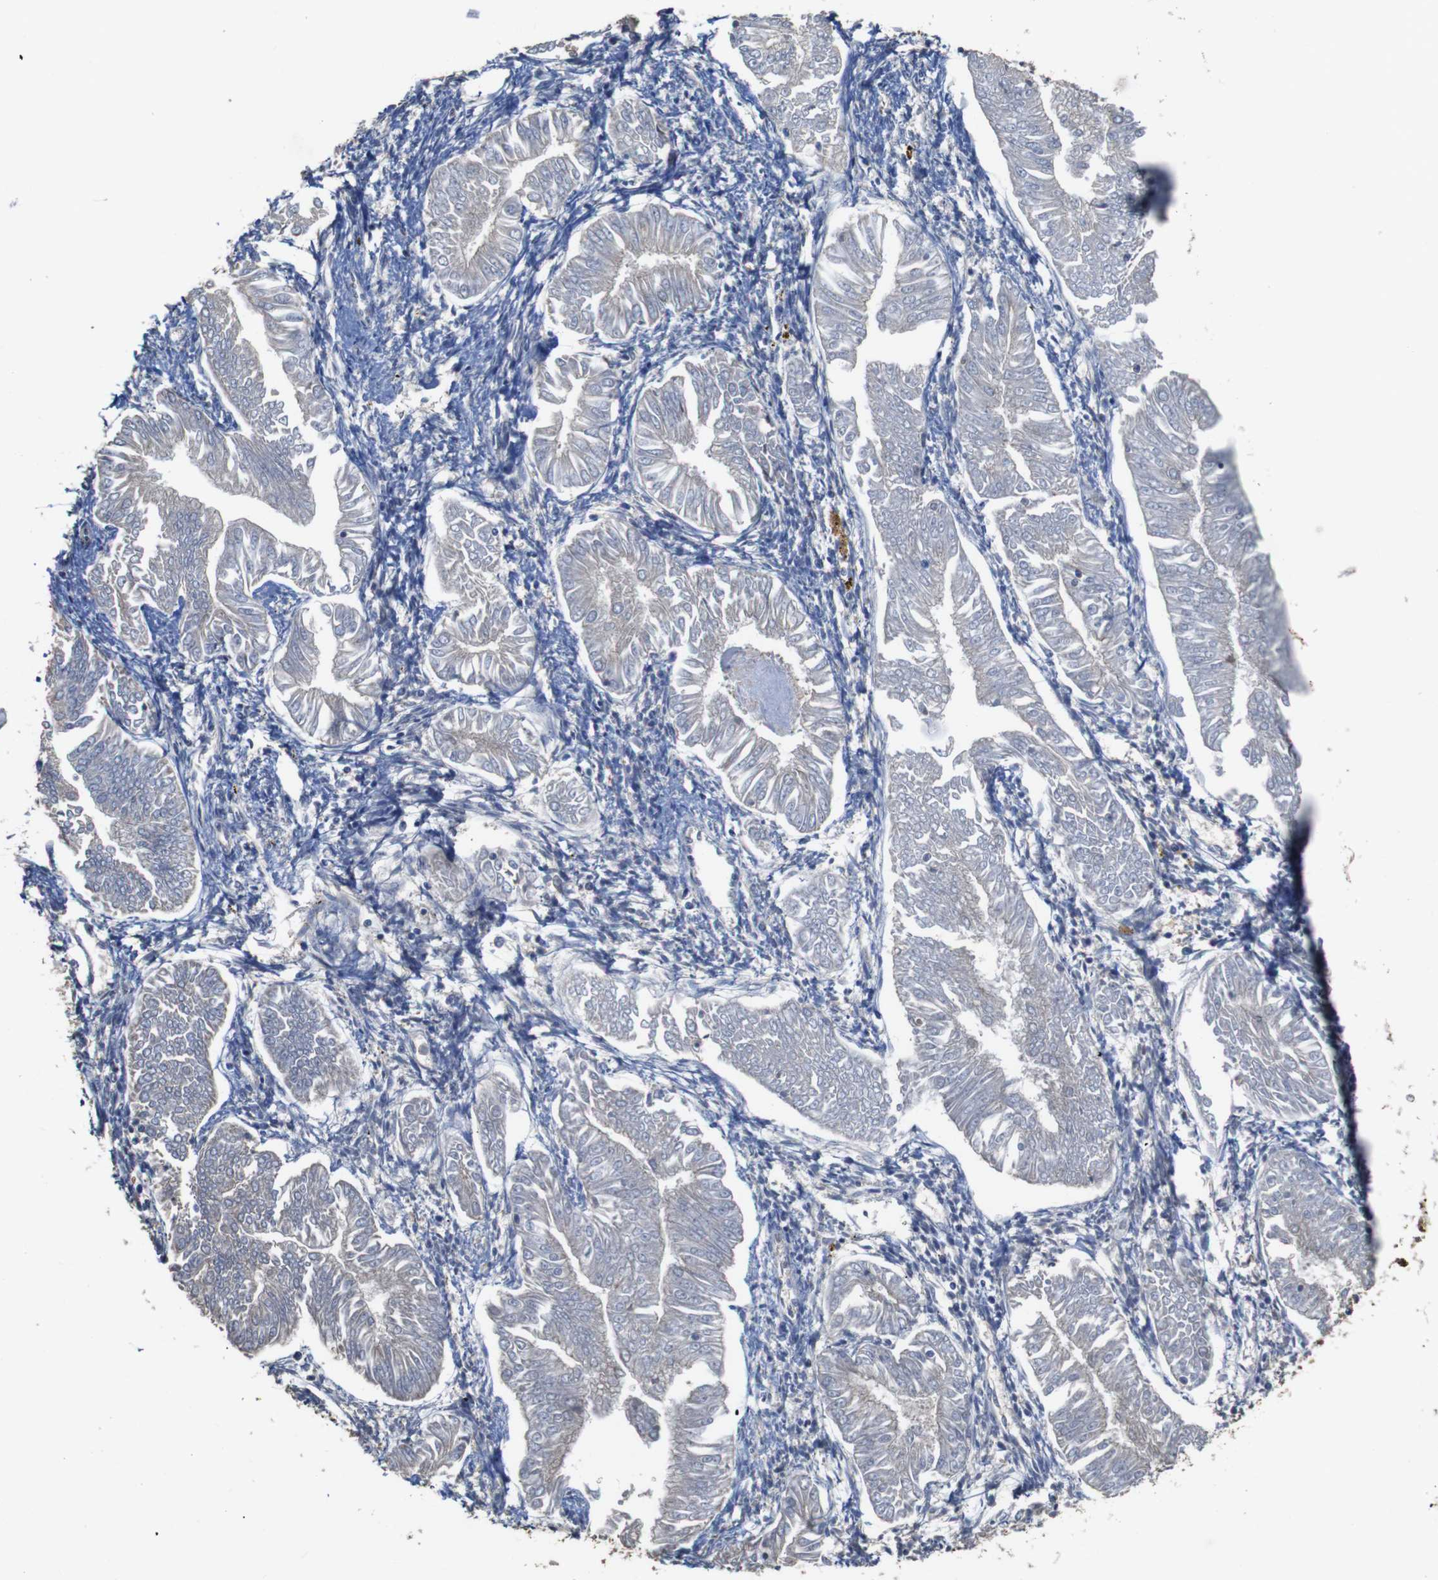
{"staining": {"intensity": "negative", "quantity": "none", "location": "none"}, "tissue": "endometrial cancer", "cell_type": "Tumor cells", "image_type": "cancer", "snomed": [{"axis": "morphology", "description": "Adenocarcinoma, NOS"}, {"axis": "topography", "description": "Endometrium"}], "caption": "High magnification brightfield microscopy of adenocarcinoma (endometrial) stained with DAB (3,3'-diaminobenzidine) (brown) and counterstained with hematoxylin (blue): tumor cells show no significant positivity.", "gene": "SNN", "patient": {"sex": "female", "age": 53}}